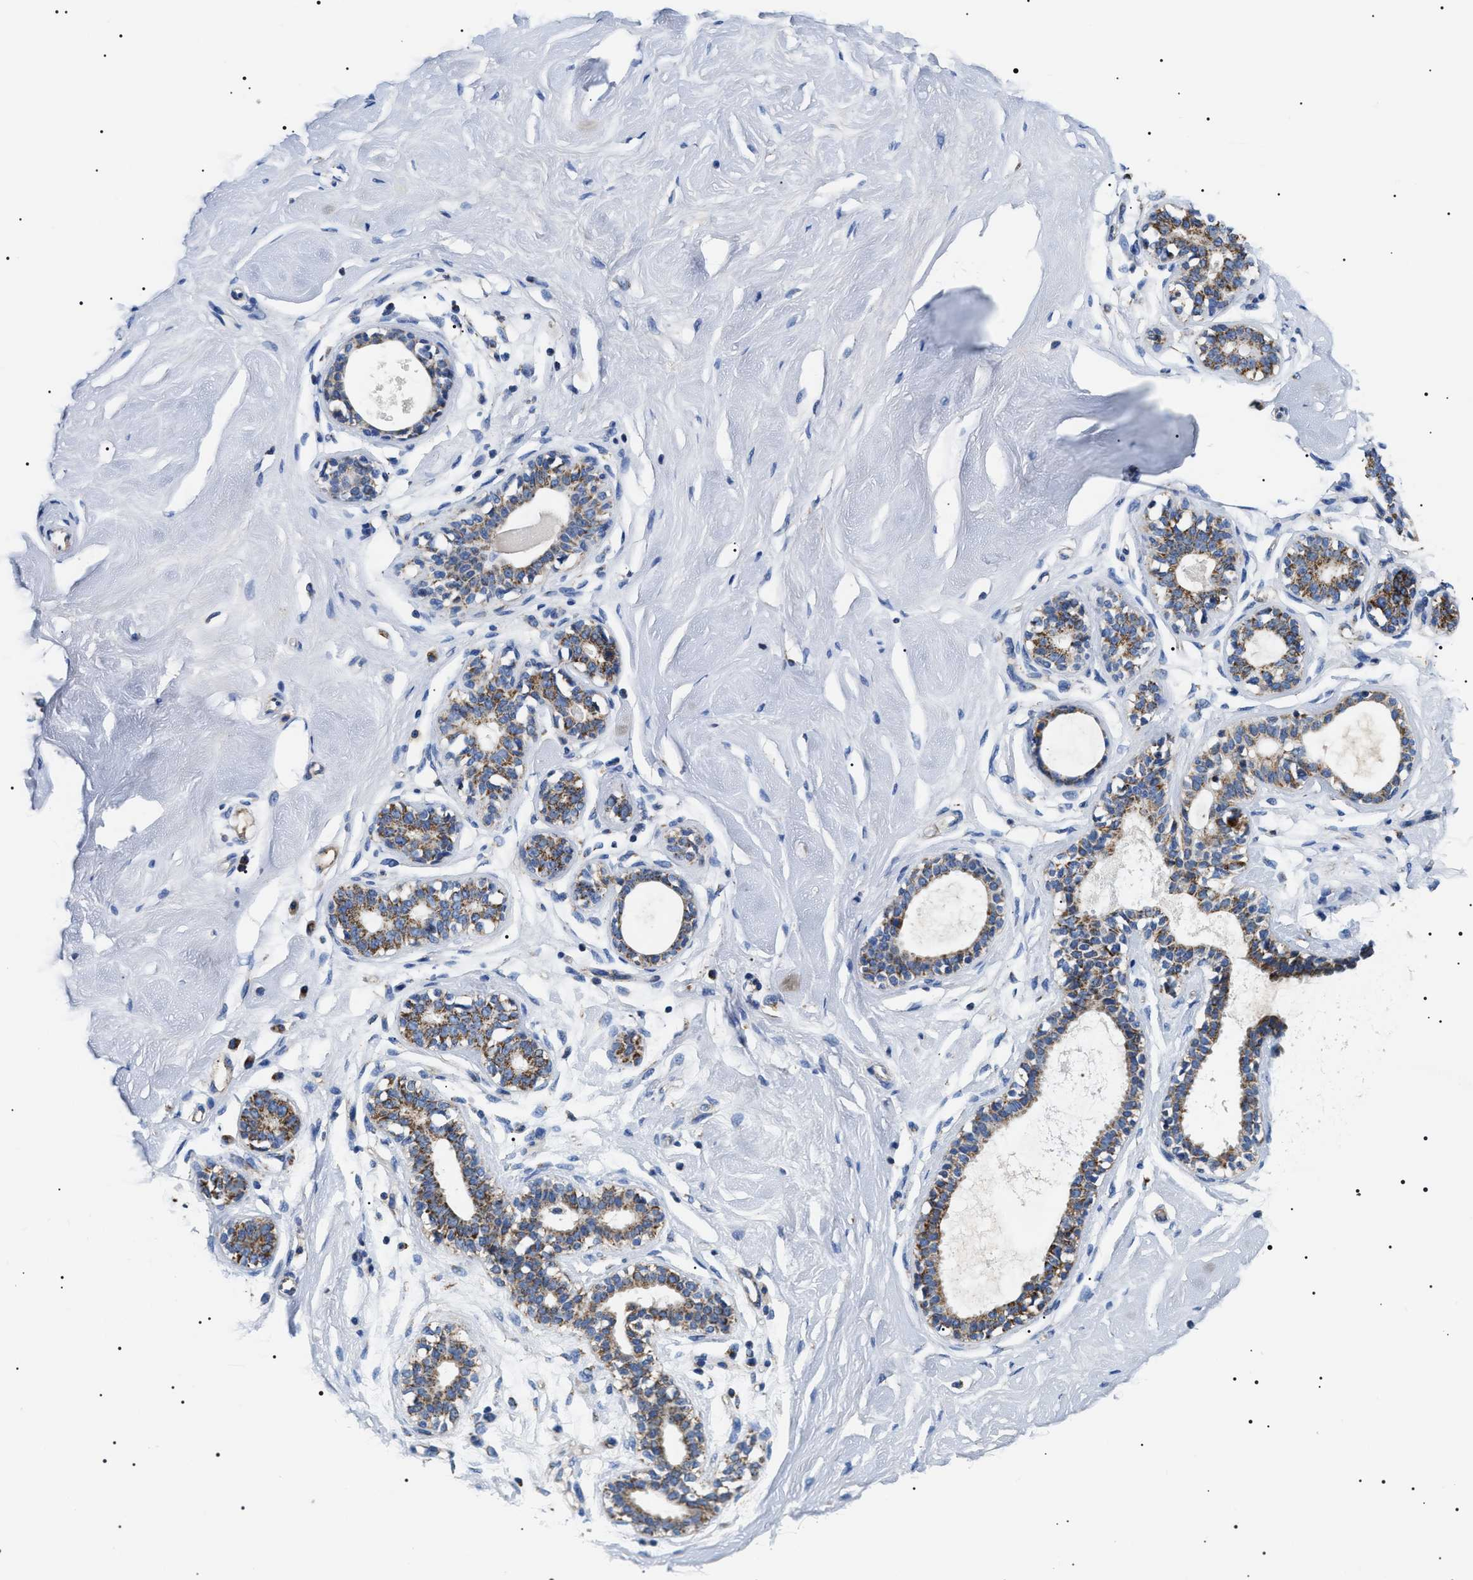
{"staining": {"intensity": "negative", "quantity": "none", "location": "none"}, "tissue": "breast", "cell_type": "Adipocytes", "image_type": "normal", "snomed": [{"axis": "morphology", "description": "Normal tissue, NOS"}, {"axis": "topography", "description": "Breast"}], "caption": "Human breast stained for a protein using immunohistochemistry demonstrates no staining in adipocytes.", "gene": "OXSM", "patient": {"sex": "female", "age": 23}}